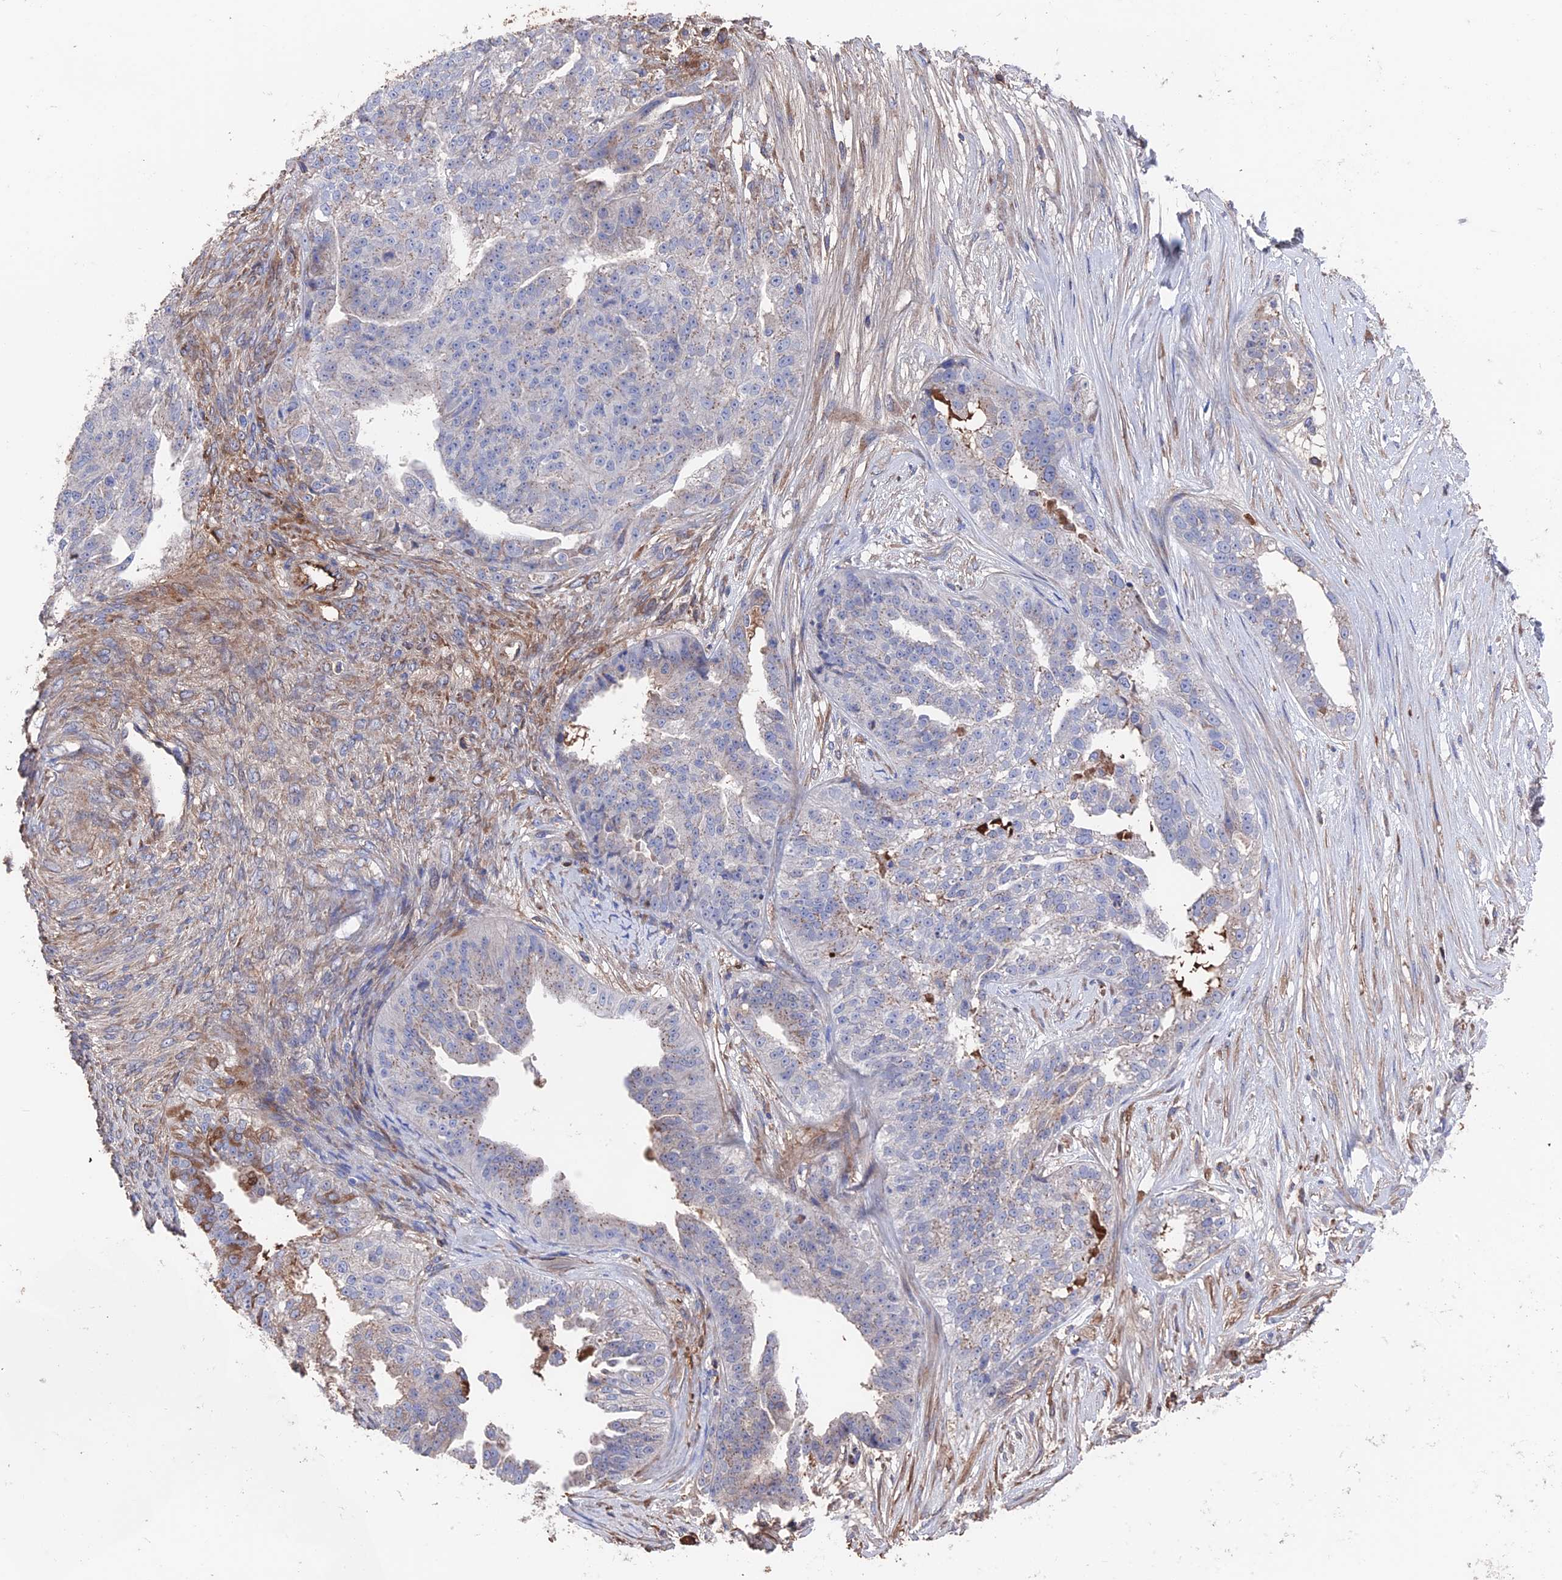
{"staining": {"intensity": "negative", "quantity": "none", "location": "none"}, "tissue": "ovarian cancer", "cell_type": "Tumor cells", "image_type": "cancer", "snomed": [{"axis": "morphology", "description": "Cystadenocarcinoma, serous, NOS"}, {"axis": "topography", "description": "Ovary"}], "caption": "DAB immunohistochemical staining of ovarian serous cystadenocarcinoma demonstrates no significant expression in tumor cells. (DAB (3,3'-diaminobenzidine) immunohistochemistry (IHC), high magnification).", "gene": "HPF1", "patient": {"sex": "female", "age": 58}}